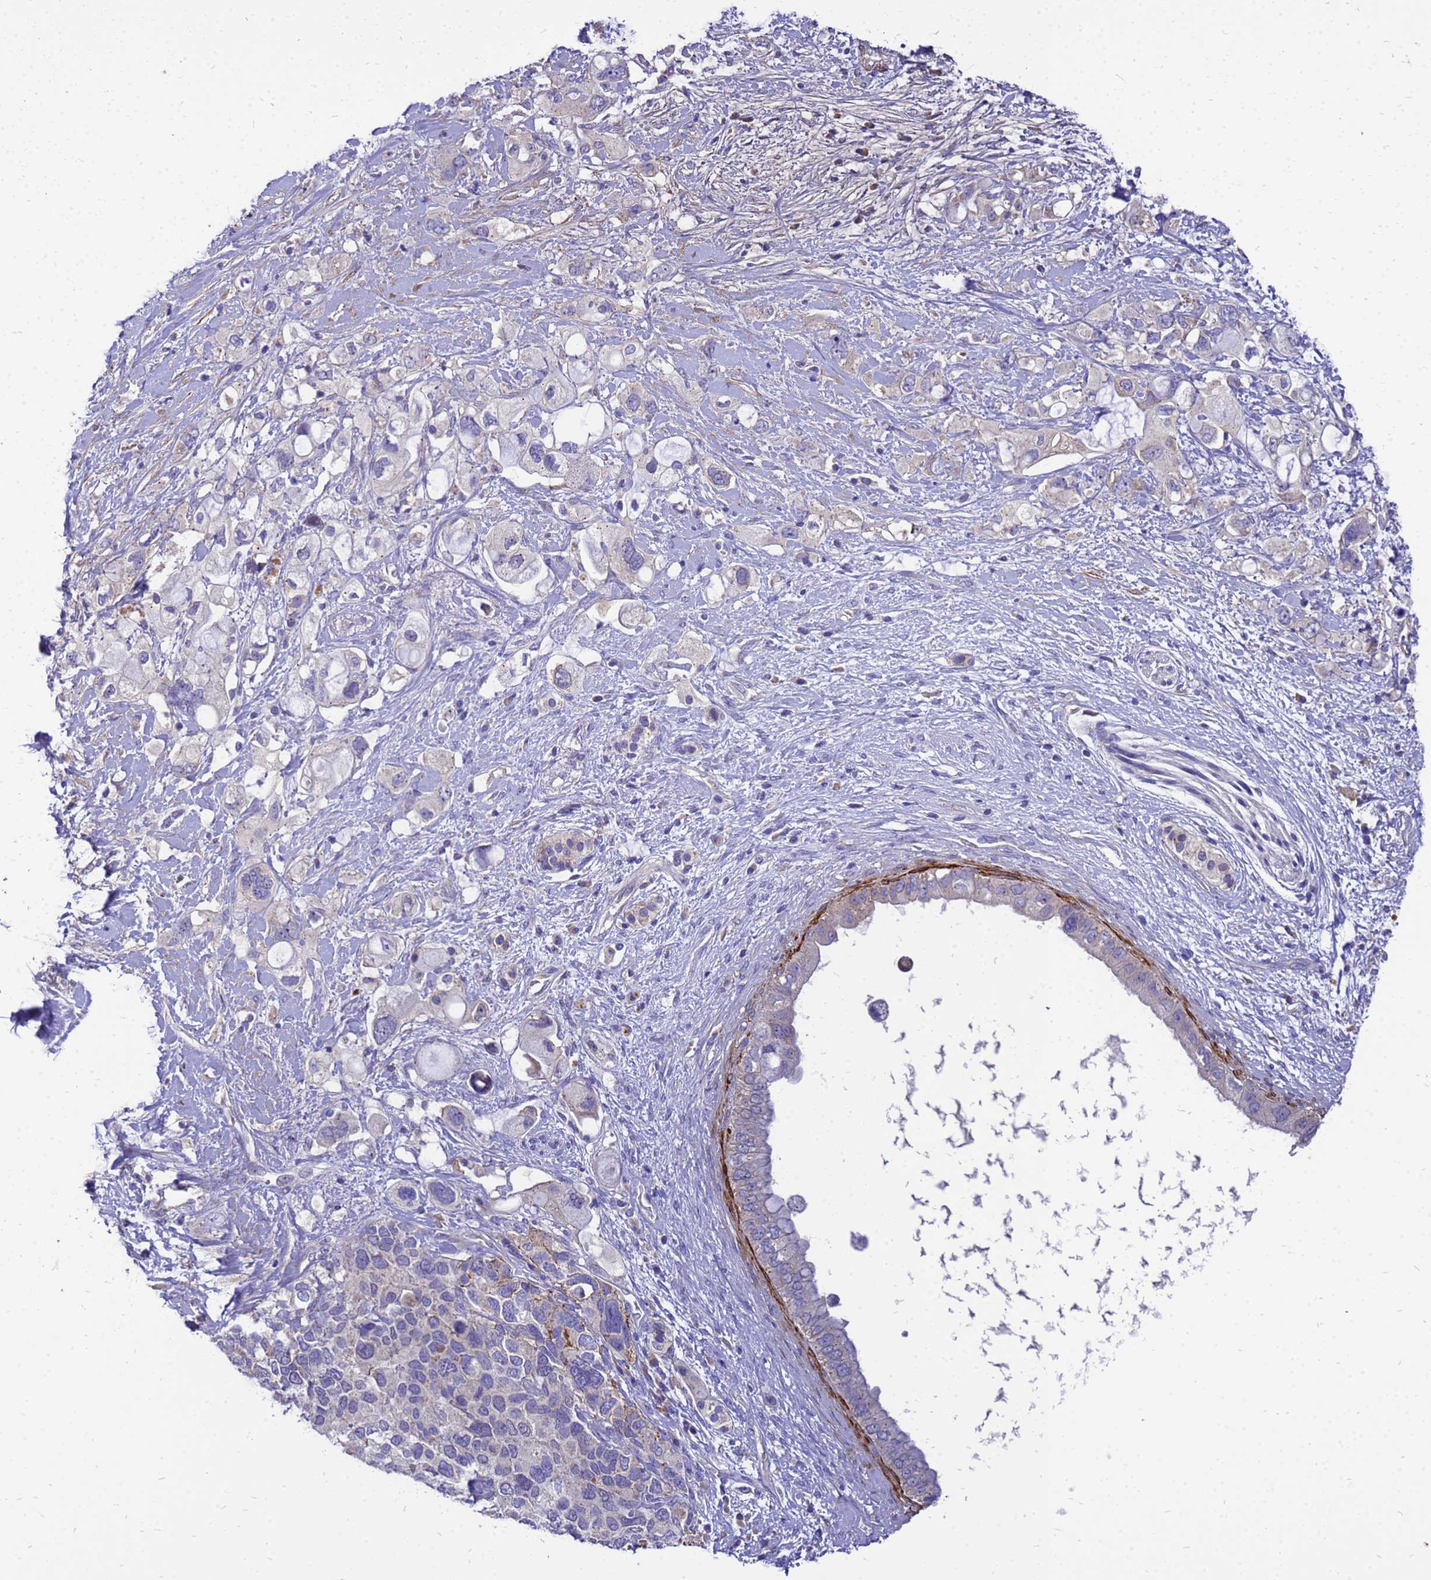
{"staining": {"intensity": "negative", "quantity": "none", "location": "none"}, "tissue": "pancreatic cancer", "cell_type": "Tumor cells", "image_type": "cancer", "snomed": [{"axis": "morphology", "description": "Adenocarcinoma, NOS"}, {"axis": "topography", "description": "Pancreas"}], "caption": "This is an immunohistochemistry (IHC) image of pancreatic cancer (adenocarcinoma). There is no expression in tumor cells.", "gene": "POP7", "patient": {"sex": "female", "age": 56}}